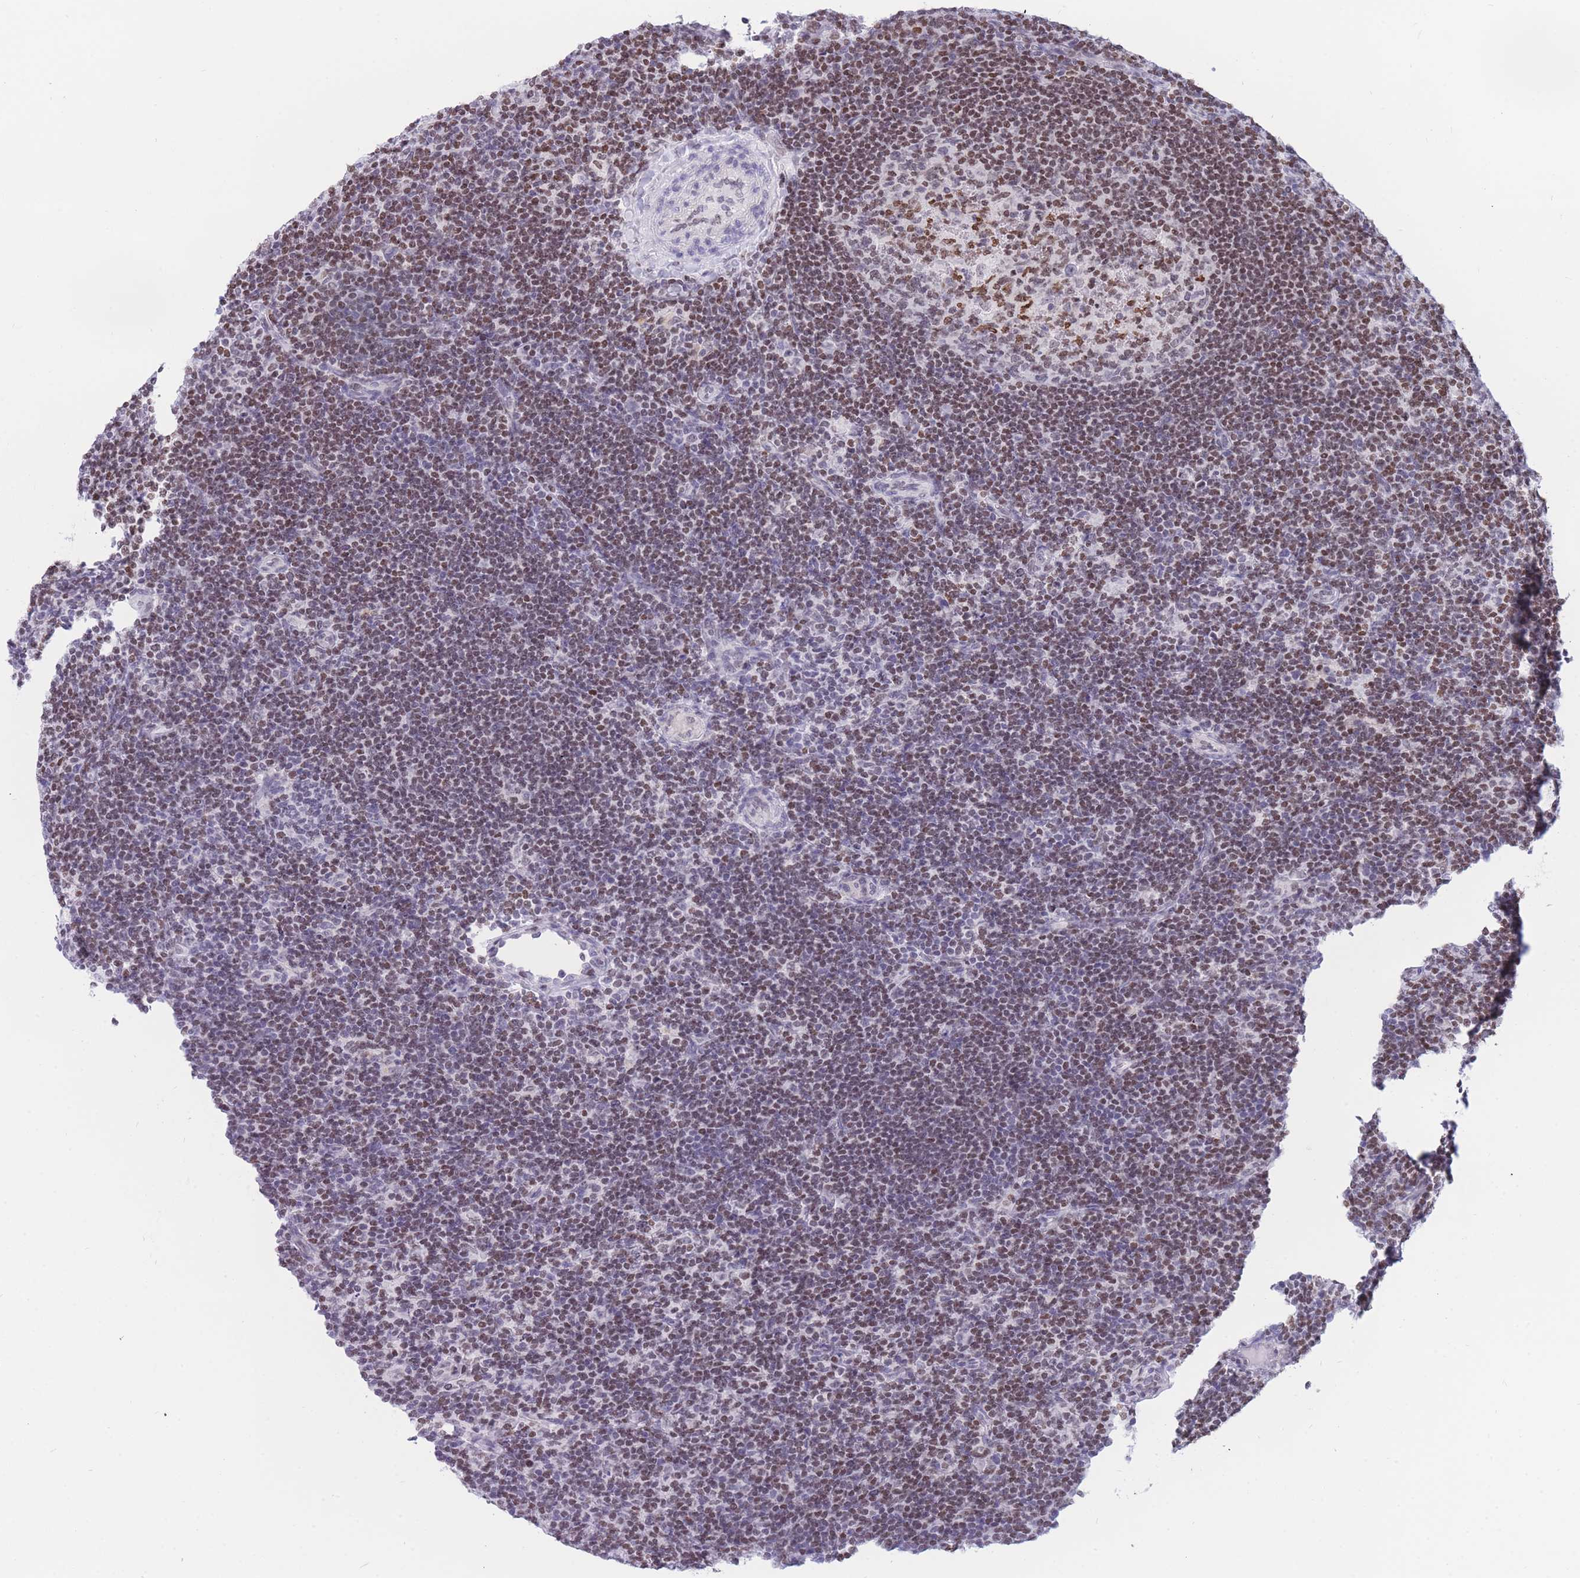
{"staining": {"intensity": "negative", "quantity": "none", "location": "none"}, "tissue": "lymphoma", "cell_type": "Tumor cells", "image_type": "cancer", "snomed": [{"axis": "morphology", "description": "Hodgkin's disease, NOS"}, {"axis": "topography", "description": "Lymph node"}], "caption": "Lymphoma stained for a protein using immunohistochemistry demonstrates no staining tumor cells.", "gene": "HMGN1", "patient": {"sex": "female", "age": 57}}